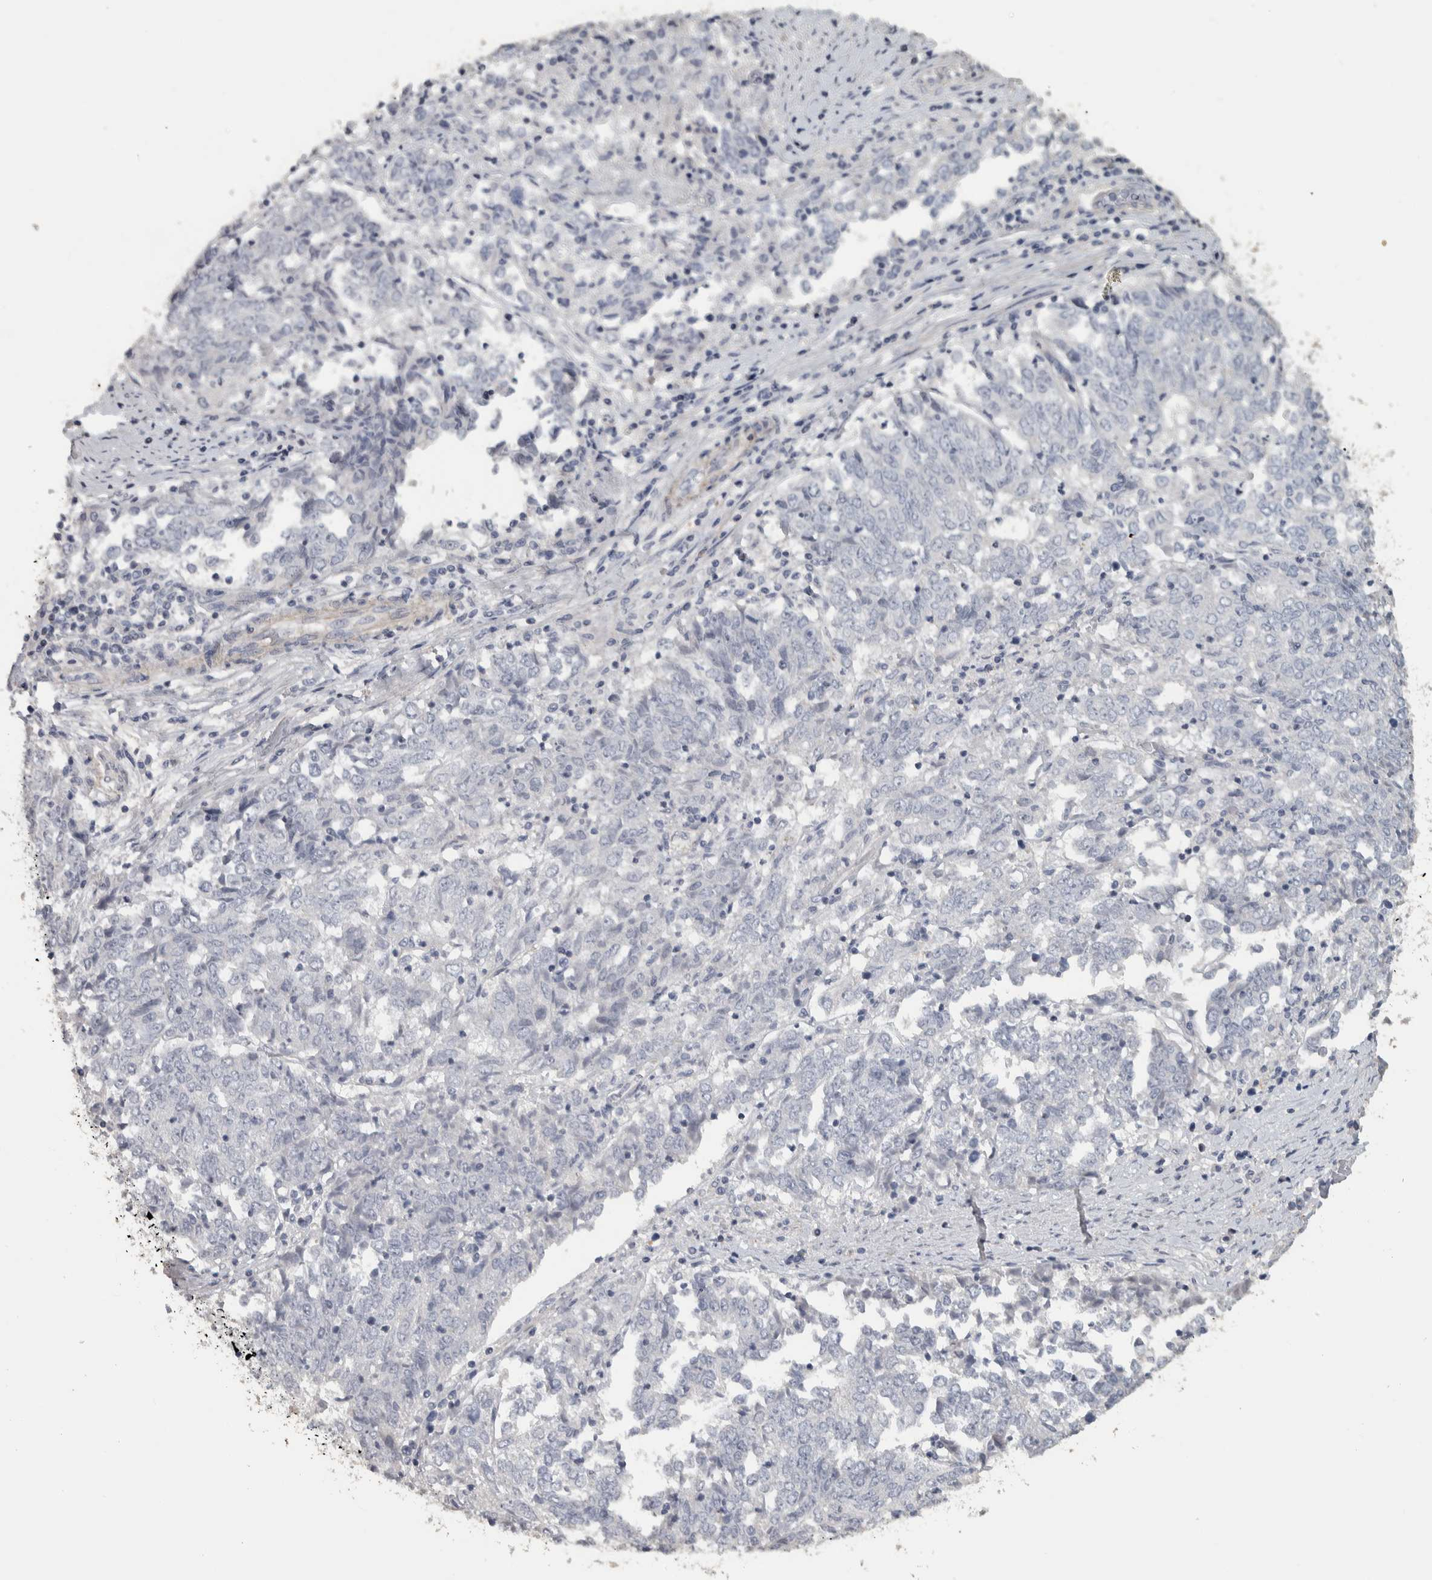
{"staining": {"intensity": "negative", "quantity": "none", "location": "none"}, "tissue": "endometrial cancer", "cell_type": "Tumor cells", "image_type": "cancer", "snomed": [{"axis": "morphology", "description": "Adenocarcinoma, NOS"}, {"axis": "topography", "description": "Endometrium"}], "caption": "Tumor cells show no significant protein positivity in endometrial cancer (adenocarcinoma).", "gene": "DCAF10", "patient": {"sex": "female", "age": 80}}